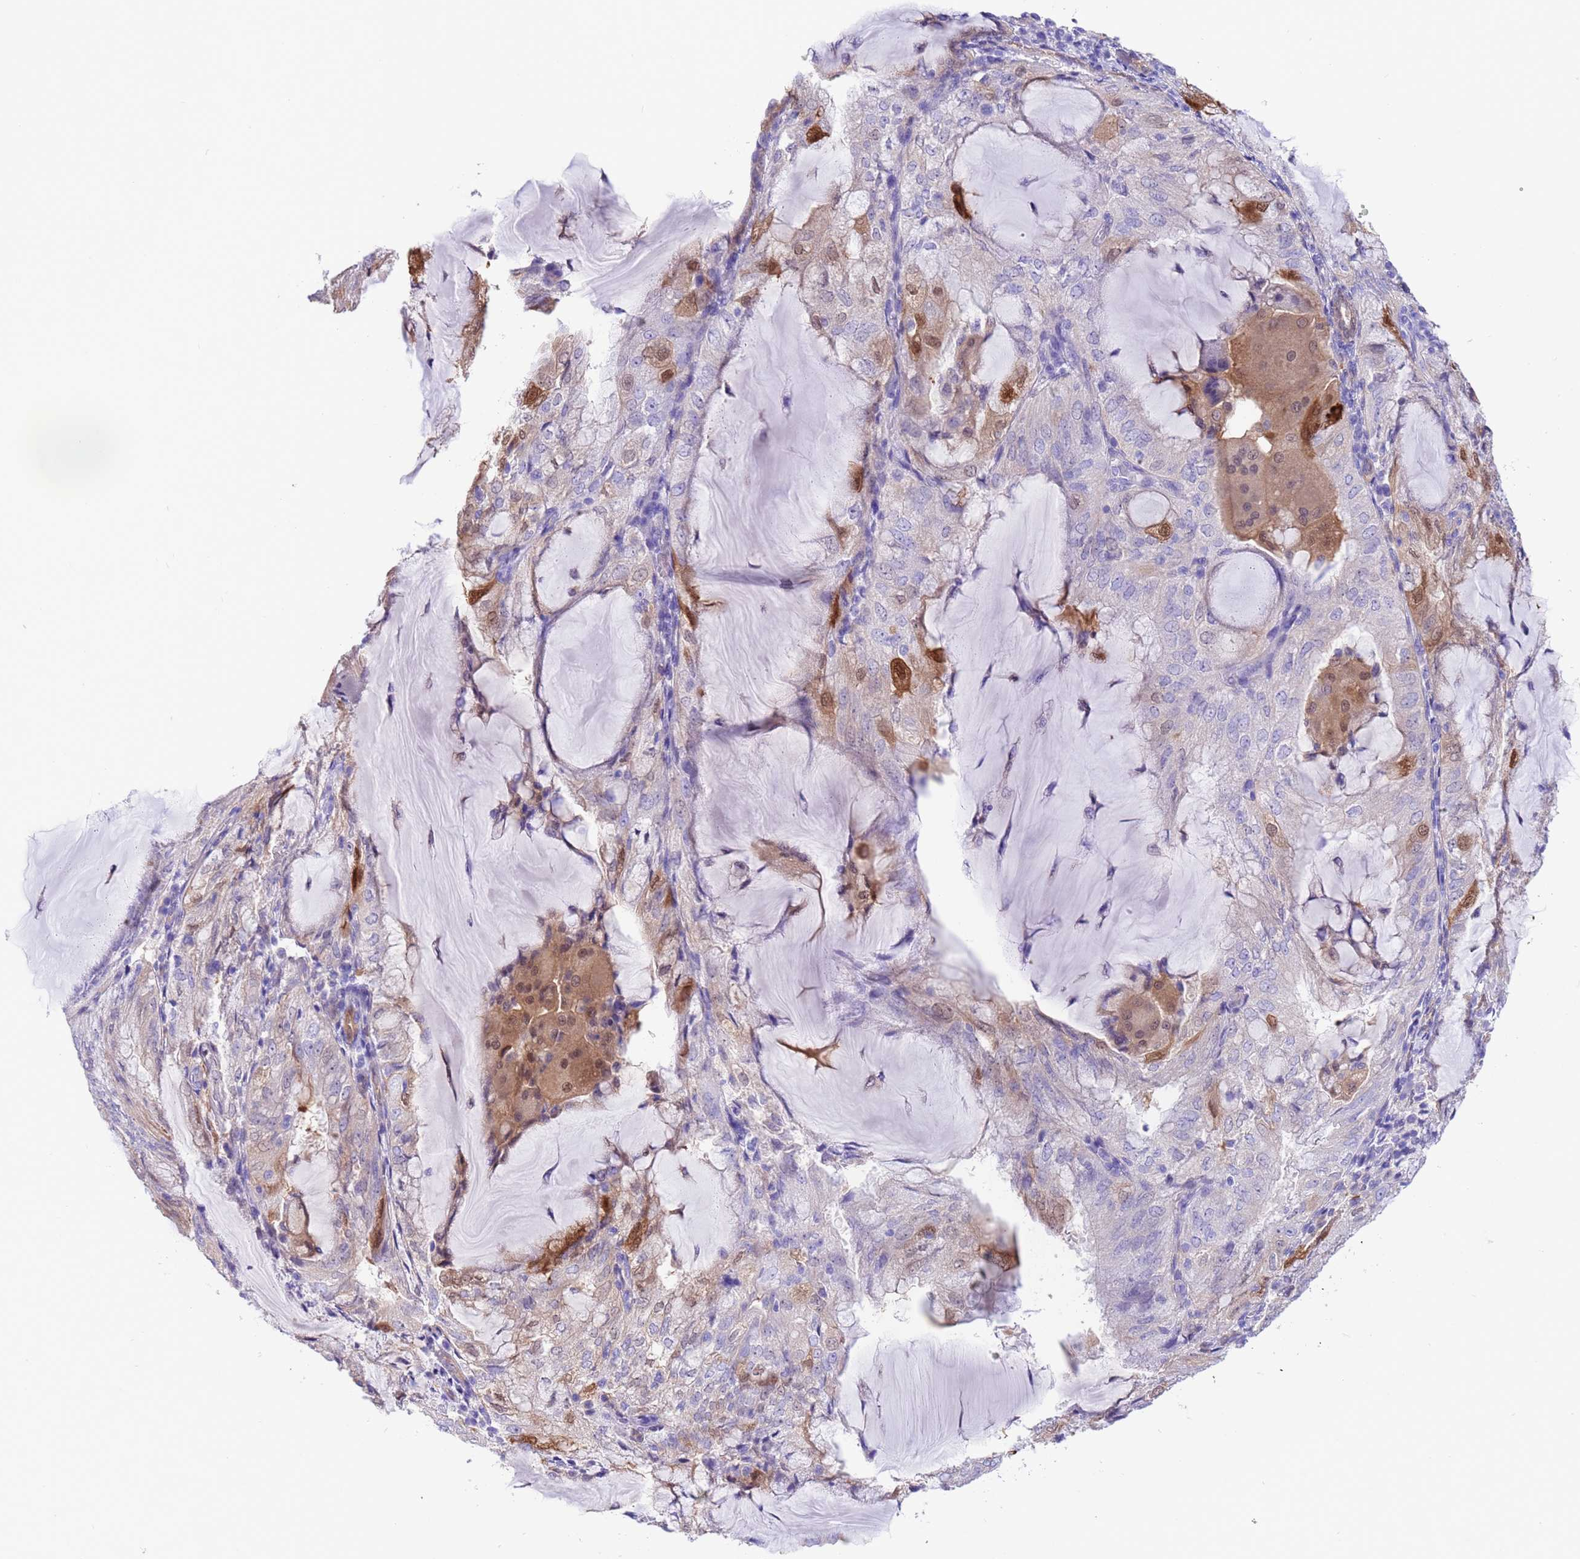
{"staining": {"intensity": "moderate", "quantity": "<25%", "location": "cytoplasmic/membranous,nuclear"}, "tissue": "endometrial cancer", "cell_type": "Tumor cells", "image_type": "cancer", "snomed": [{"axis": "morphology", "description": "Adenocarcinoma, NOS"}, {"axis": "topography", "description": "Endometrium"}], "caption": "Endometrial cancer (adenocarcinoma) tissue exhibits moderate cytoplasmic/membranous and nuclear staining in approximately <25% of tumor cells, visualized by immunohistochemistry. Immunohistochemistry stains the protein in brown and the nuclei are stained blue.", "gene": "C6orf47", "patient": {"sex": "female", "age": 81}}